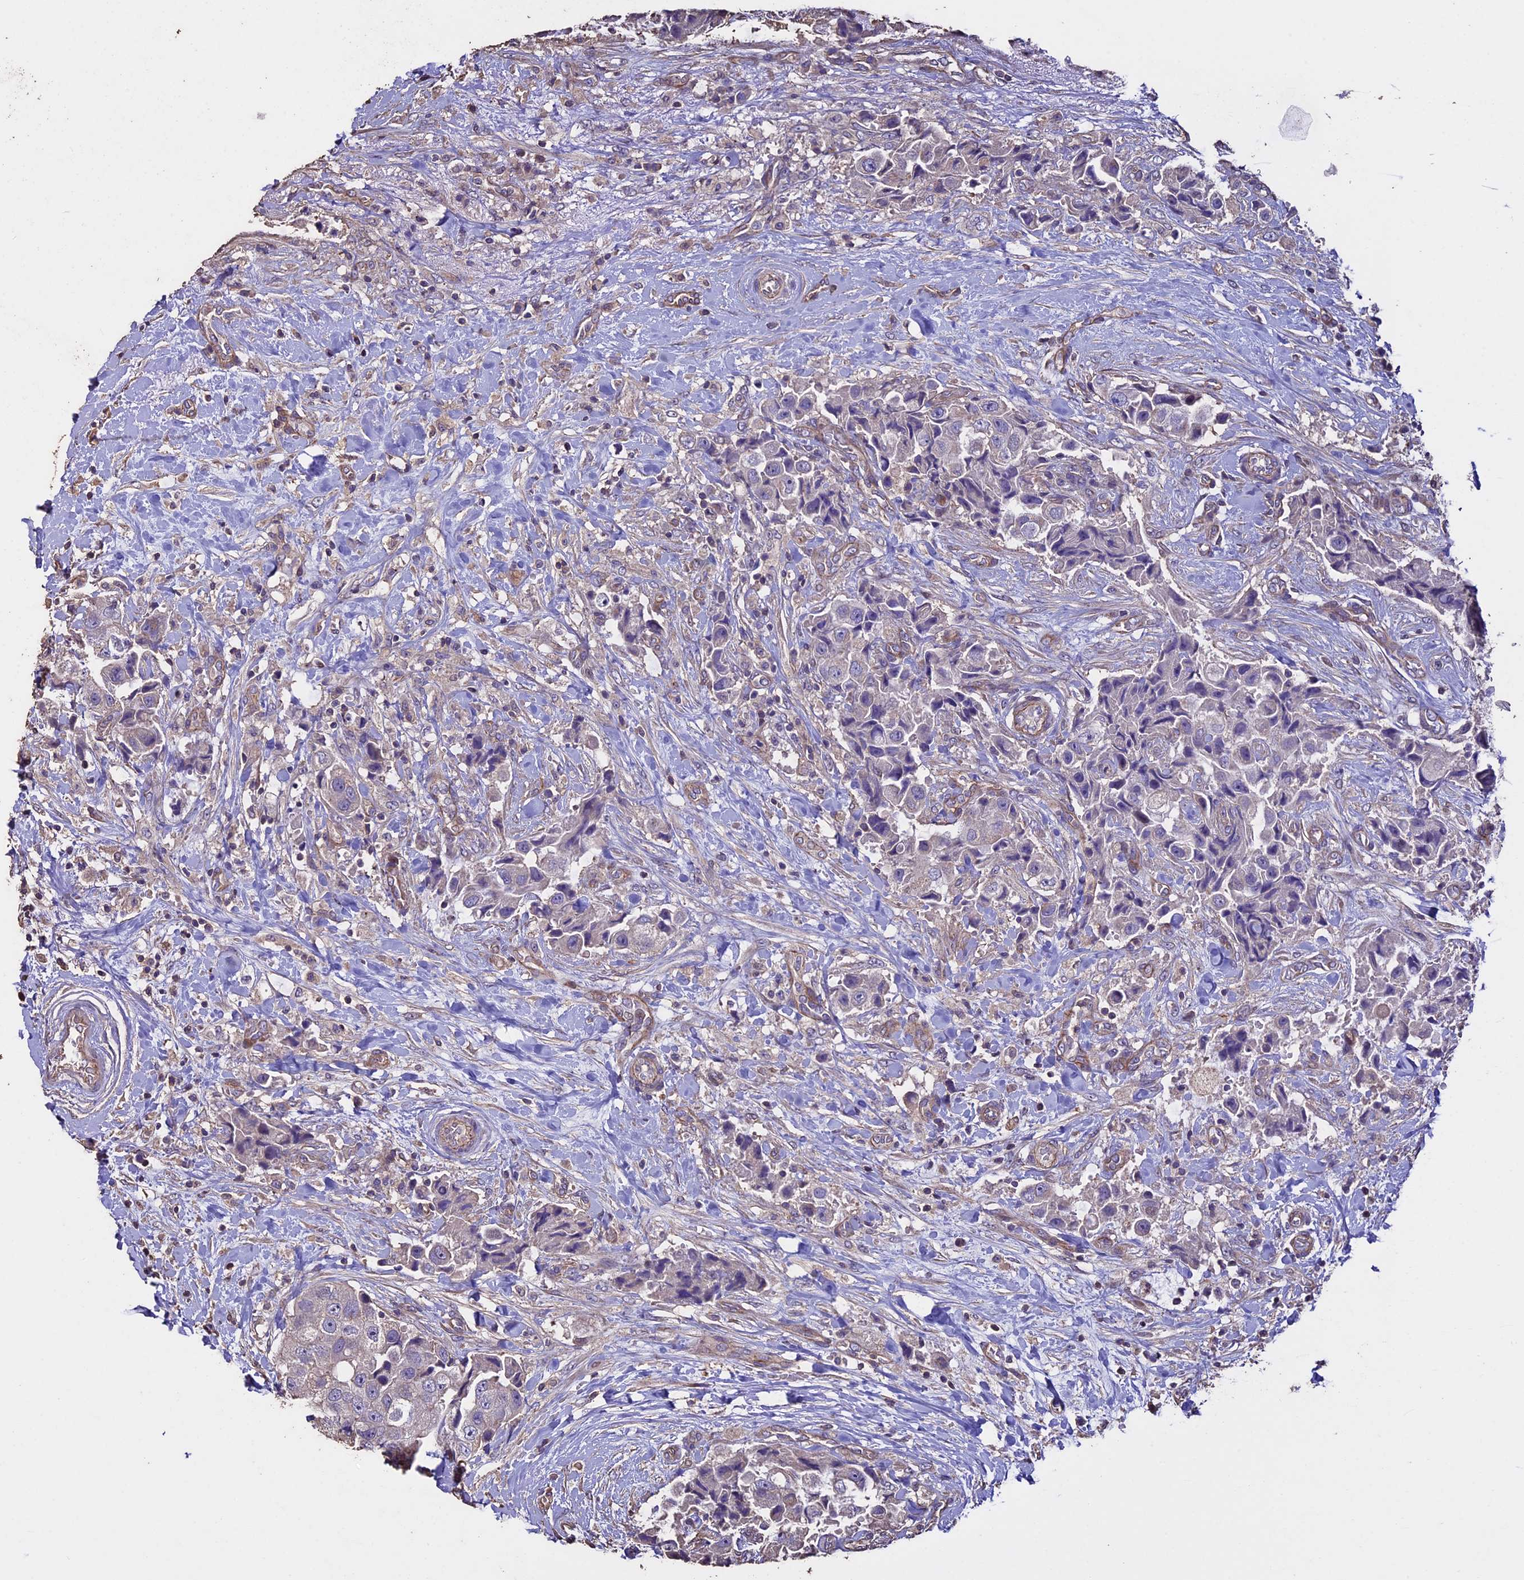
{"staining": {"intensity": "negative", "quantity": "none", "location": "none"}, "tissue": "breast cancer", "cell_type": "Tumor cells", "image_type": "cancer", "snomed": [{"axis": "morphology", "description": "Normal tissue, NOS"}, {"axis": "morphology", "description": "Duct carcinoma"}, {"axis": "topography", "description": "Breast"}], "caption": "High magnification brightfield microscopy of breast cancer stained with DAB (3,3'-diaminobenzidine) (brown) and counterstained with hematoxylin (blue): tumor cells show no significant positivity. (DAB (3,3'-diaminobenzidine) immunohistochemistry (IHC) with hematoxylin counter stain).", "gene": "USB1", "patient": {"sex": "female", "age": 62}}